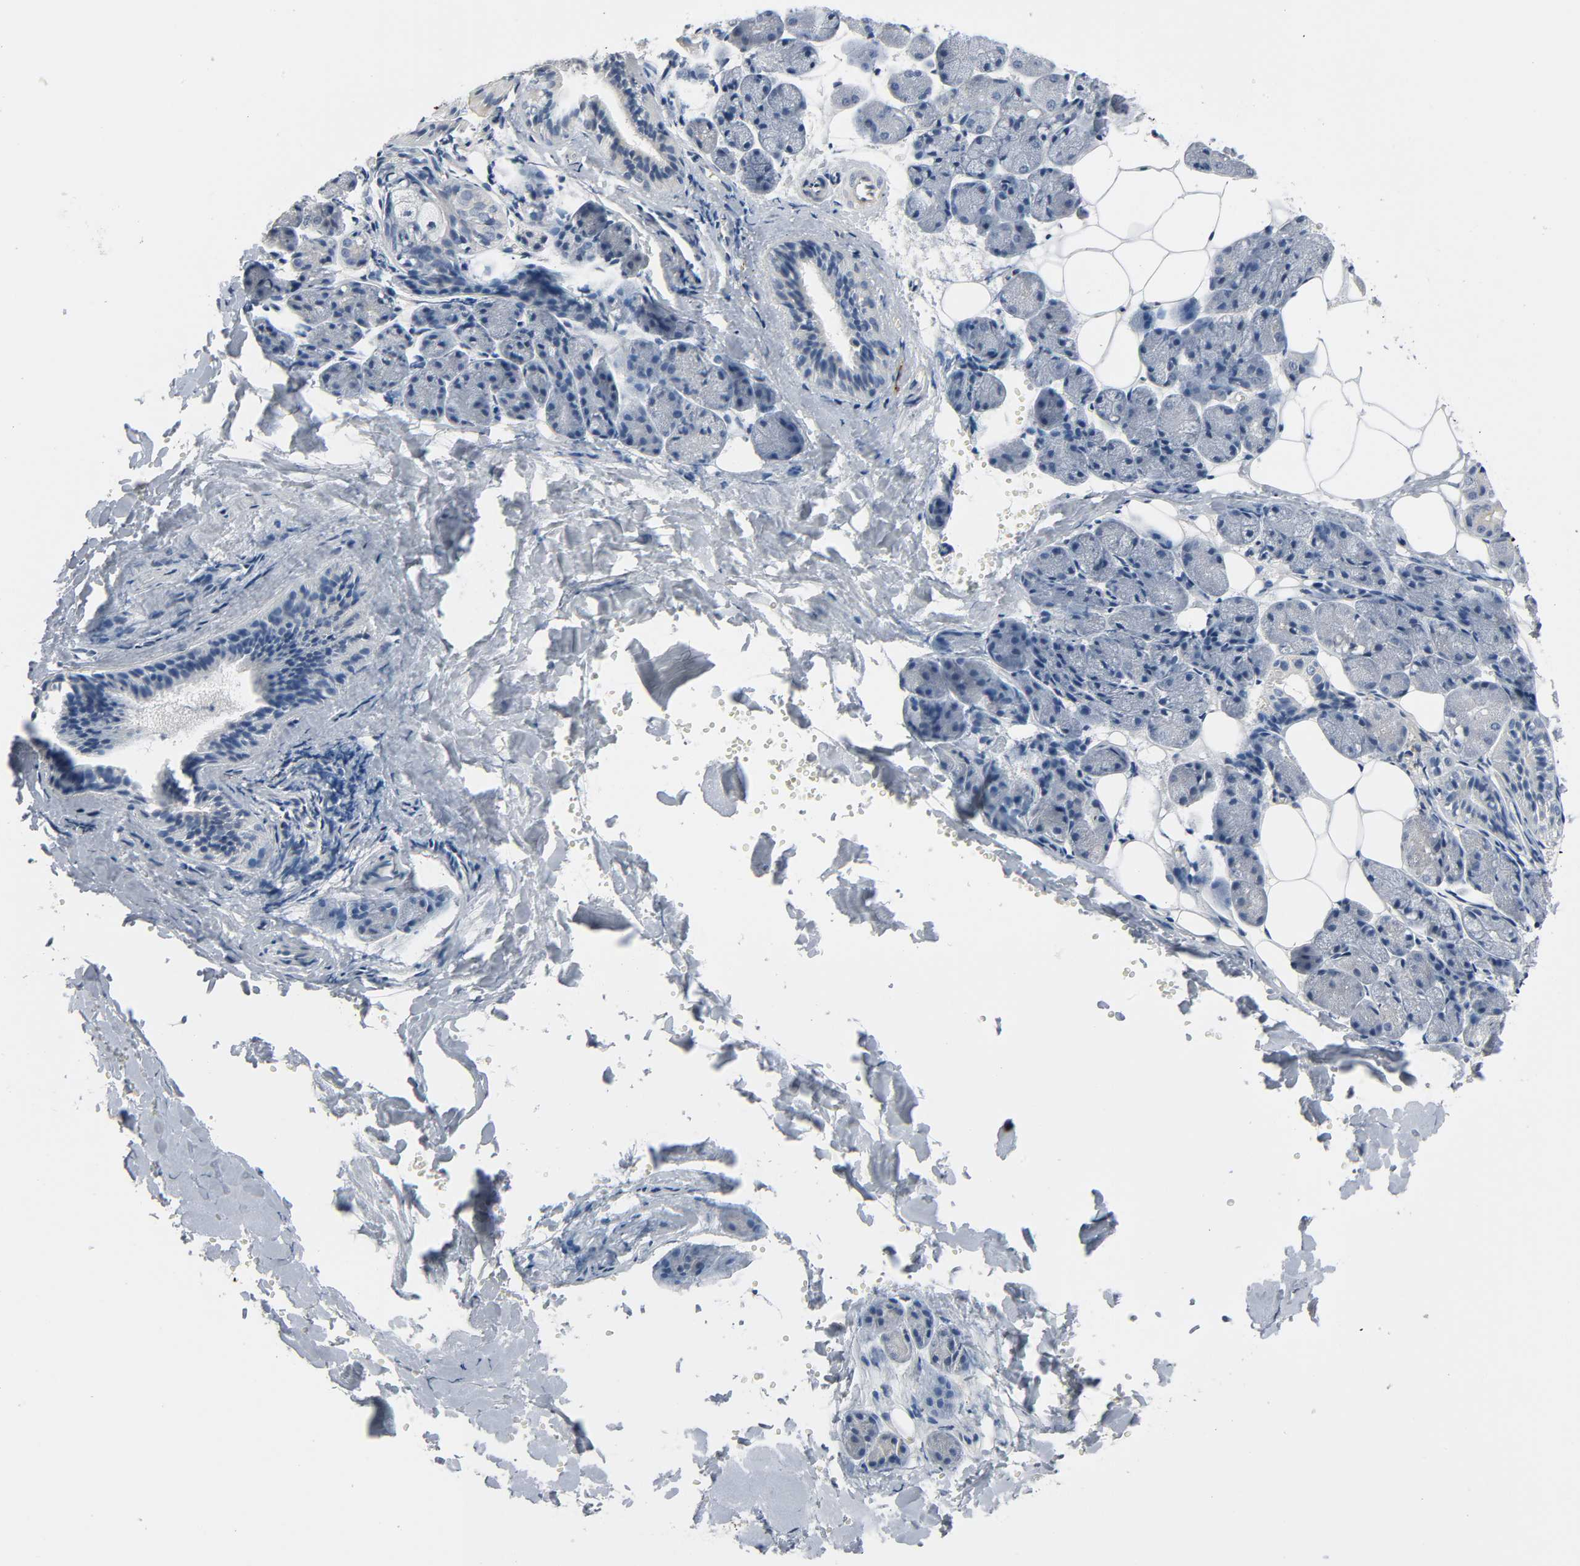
{"staining": {"intensity": "negative", "quantity": "none", "location": "none"}, "tissue": "salivary gland", "cell_type": "Glandular cells", "image_type": "normal", "snomed": [{"axis": "morphology", "description": "Normal tissue, NOS"}, {"axis": "morphology", "description": "Adenoma, NOS"}, {"axis": "topography", "description": "Salivary gland"}], "caption": "Photomicrograph shows no significant protein expression in glandular cells of normal salivary gland.", "gene": "LIMCH1", "patient": {"sex": "female", "age": 32}}